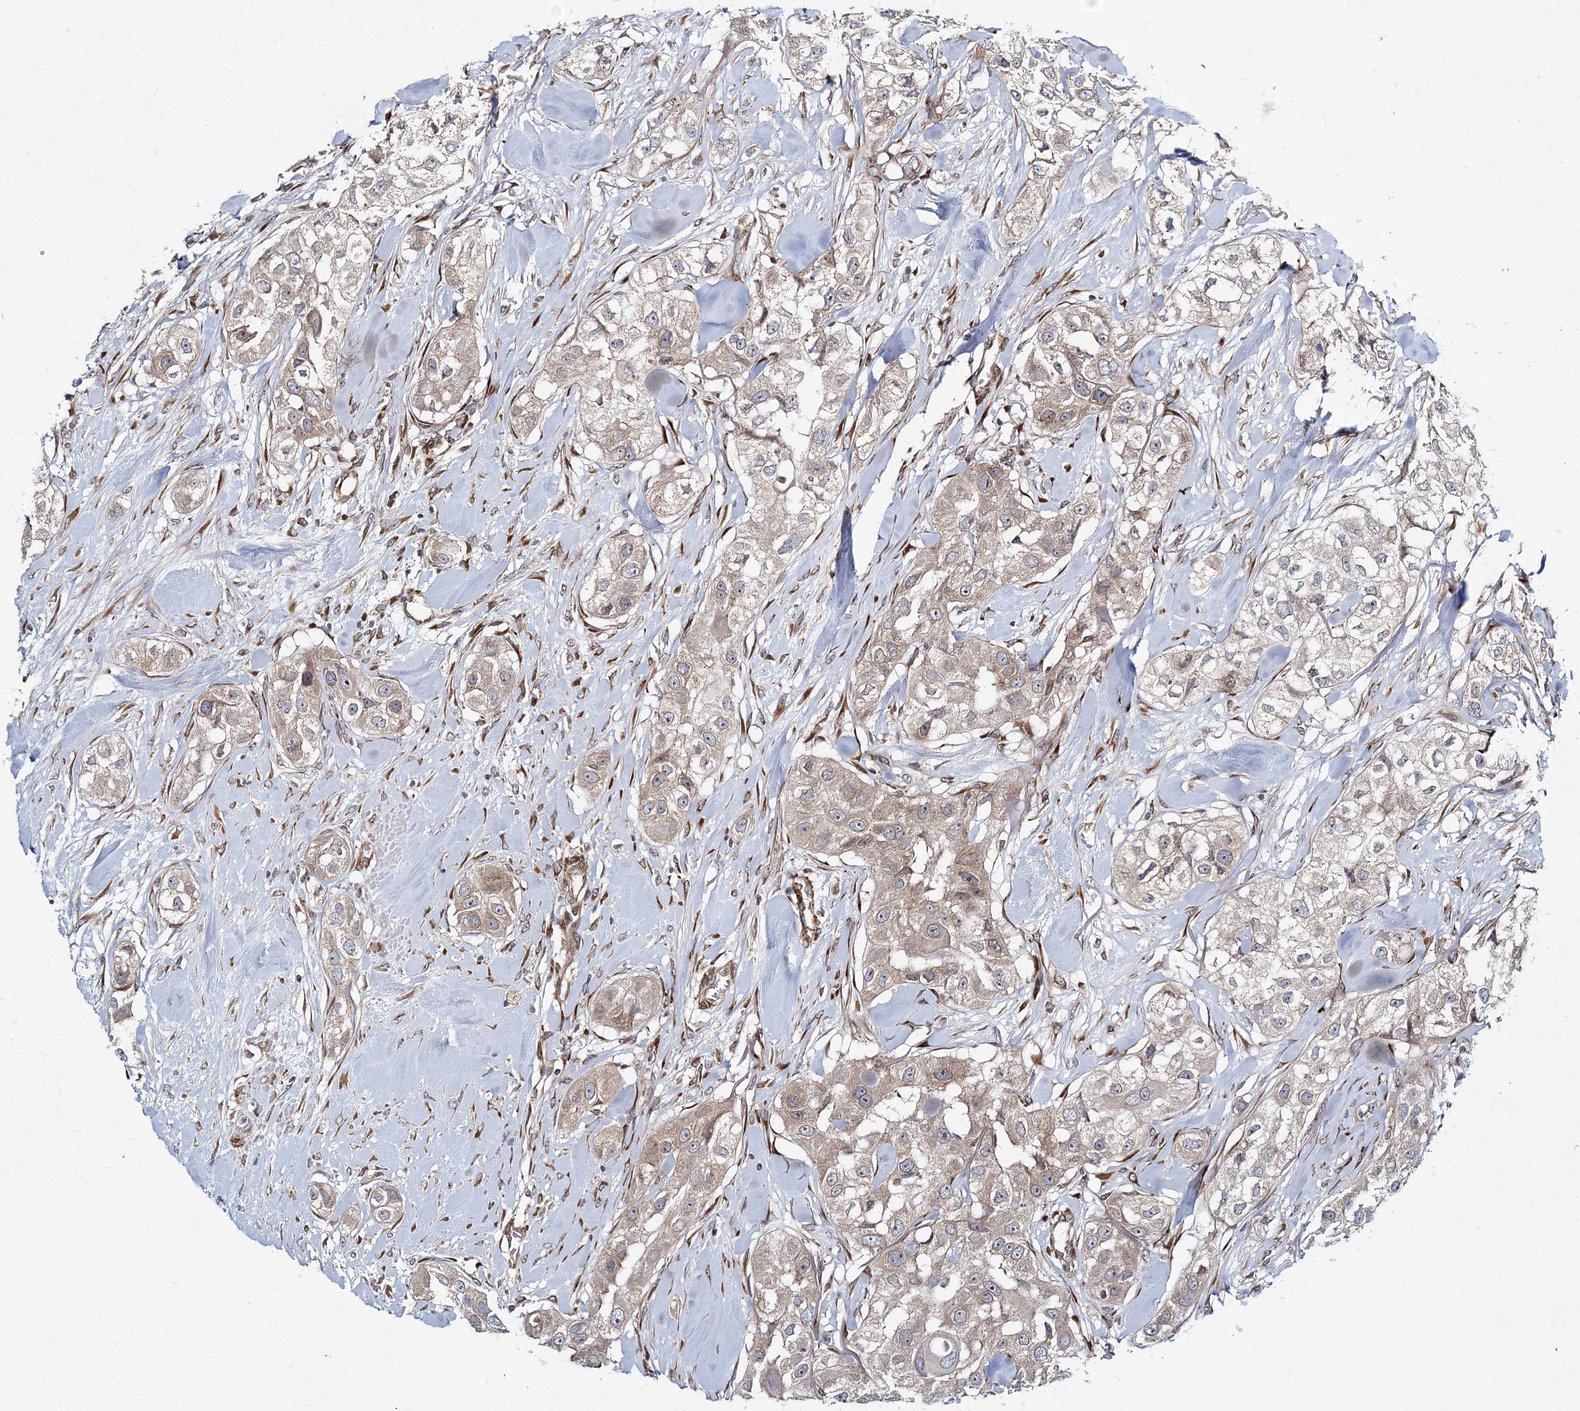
{"staining": {"intensity": "weak", "quantity": "<25%", "location": "cytoplasmic/membranous"}, "tissue": "head and neck cancer", "cell_type": "Tumor cells", "image_type": "cancer", "snomed": [{"axis": "morphology", "description": "Normal tissue, NOS"}, {"axis": "morphology", "description": "Squamous cell carcinoma, NOS"}, {"axis": "topography", "description": "Skeletal muscle"}, {"axis": "topography", "description": "Head-Neck"}], "caption": "Head and neck cancer (squamous cell carcinoma) was stained to show a protein in brown. There is no significant positivity in tumor cells.", "gene": "NBAS", "patient": {"sex": "male", "age": 51}}